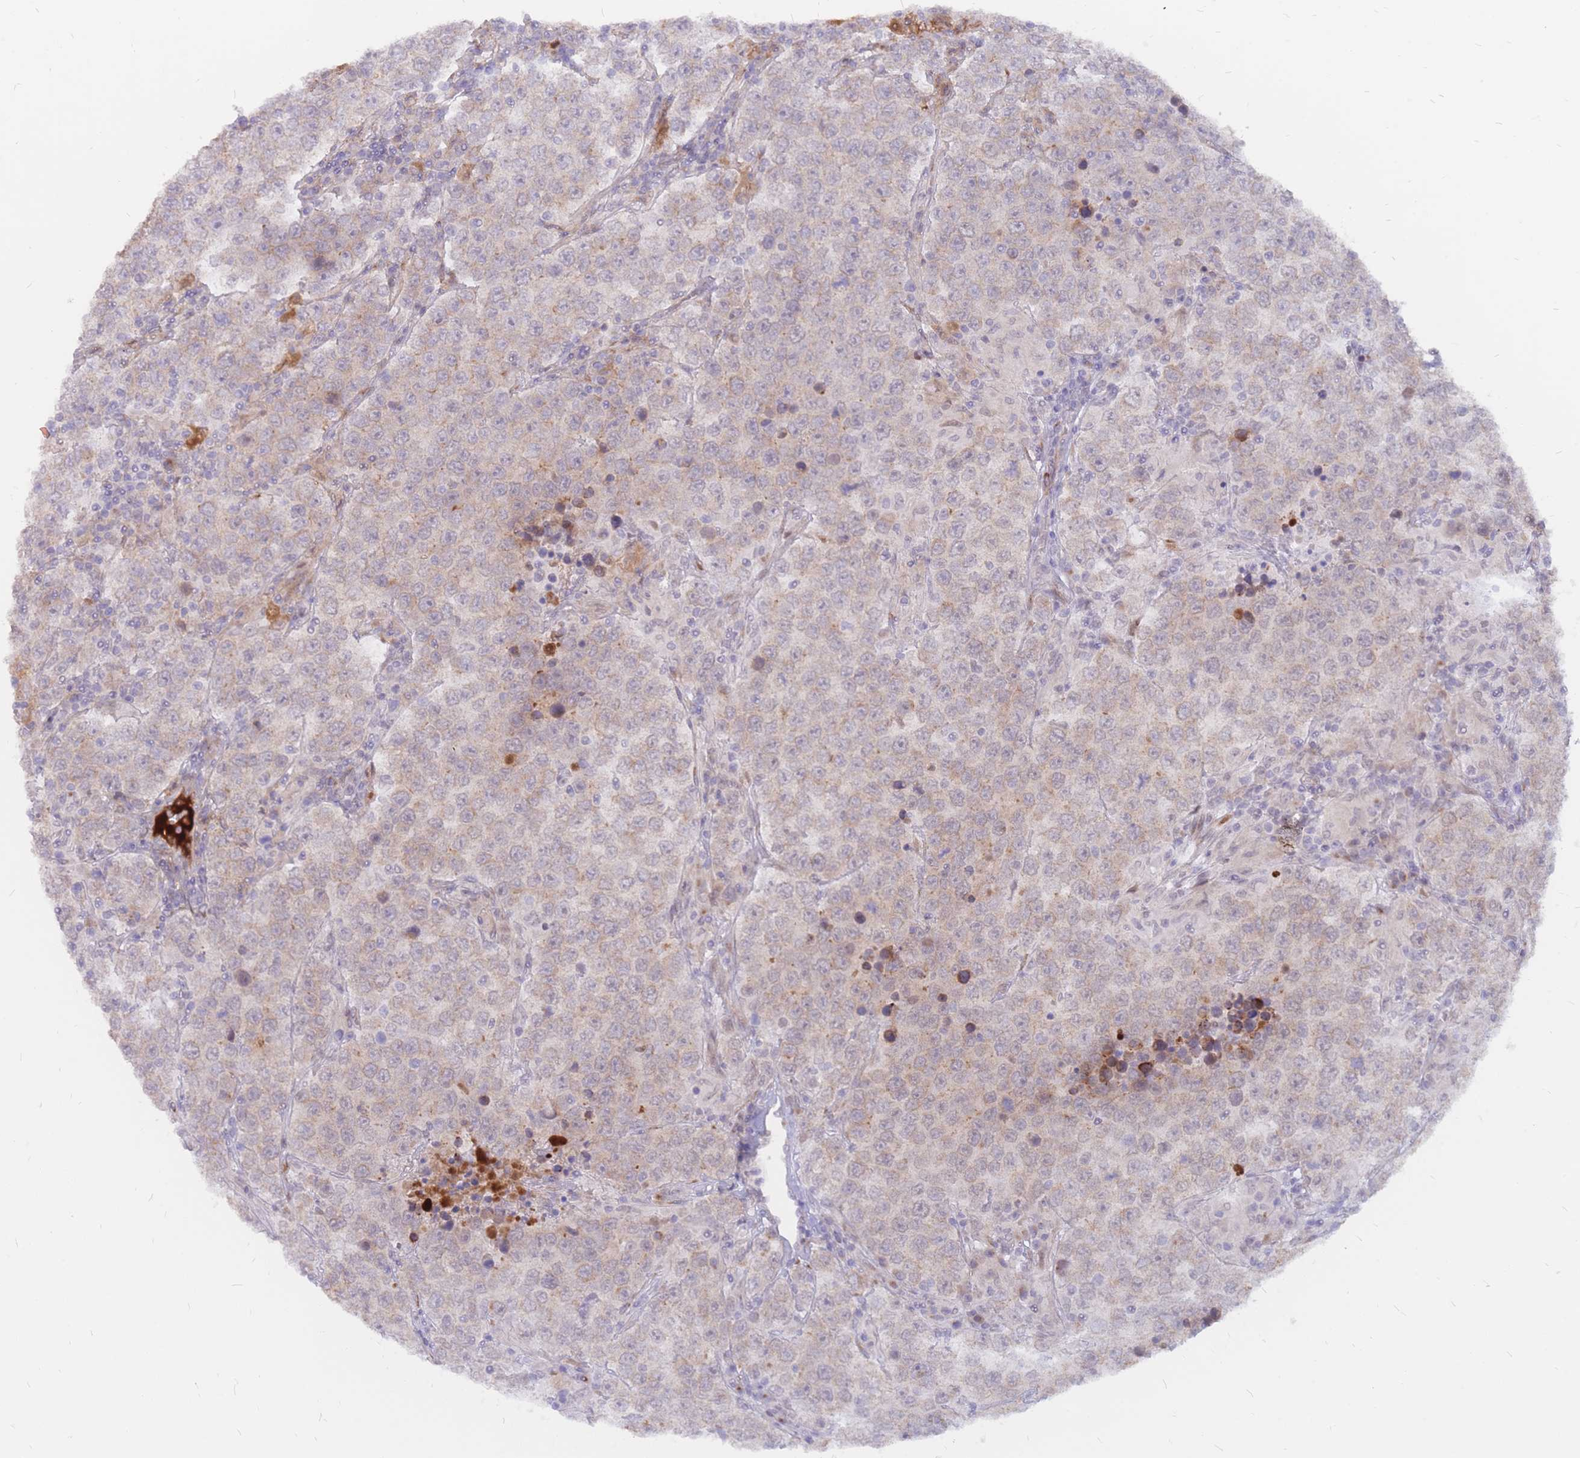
{"staining": {"intensity": "weak", "quantity": "25%-75%", "location": "cytoplasmic/membranous"}, "tissue": "testis cancer", "cell_type": "Tumor cells", "image_type": "cancer", "snomed": [{"axis": "morphology", "description": "Normal tissue, NOS"}, {"axis": "morphology", "description": "Urothelial carcinoma, High grade"}, {"axis": "morphology", "description": "Seminoma, NOS"}, {"axis": "morphology", "description": "Carcinoma, Embryonal, NOS"}, {"axis": "topography", "description": "Urinary bladder"}, {"axis": "topography", "description": "Testis"}], "caption": "DAB (3,3'-diaminobenzidine) immunohistochemical staining of embryonal carcinoma (testis) shows weak cytoplasmic/membranous protein staining in about 25%-75% of tumor cells. The staining is performed using DAB brown chromogen to label protein expression. The nuclei are counter-stained blue using hematoxylin.", "gene": "ADD2", "patient": {"sex": "male", "age": 41}}